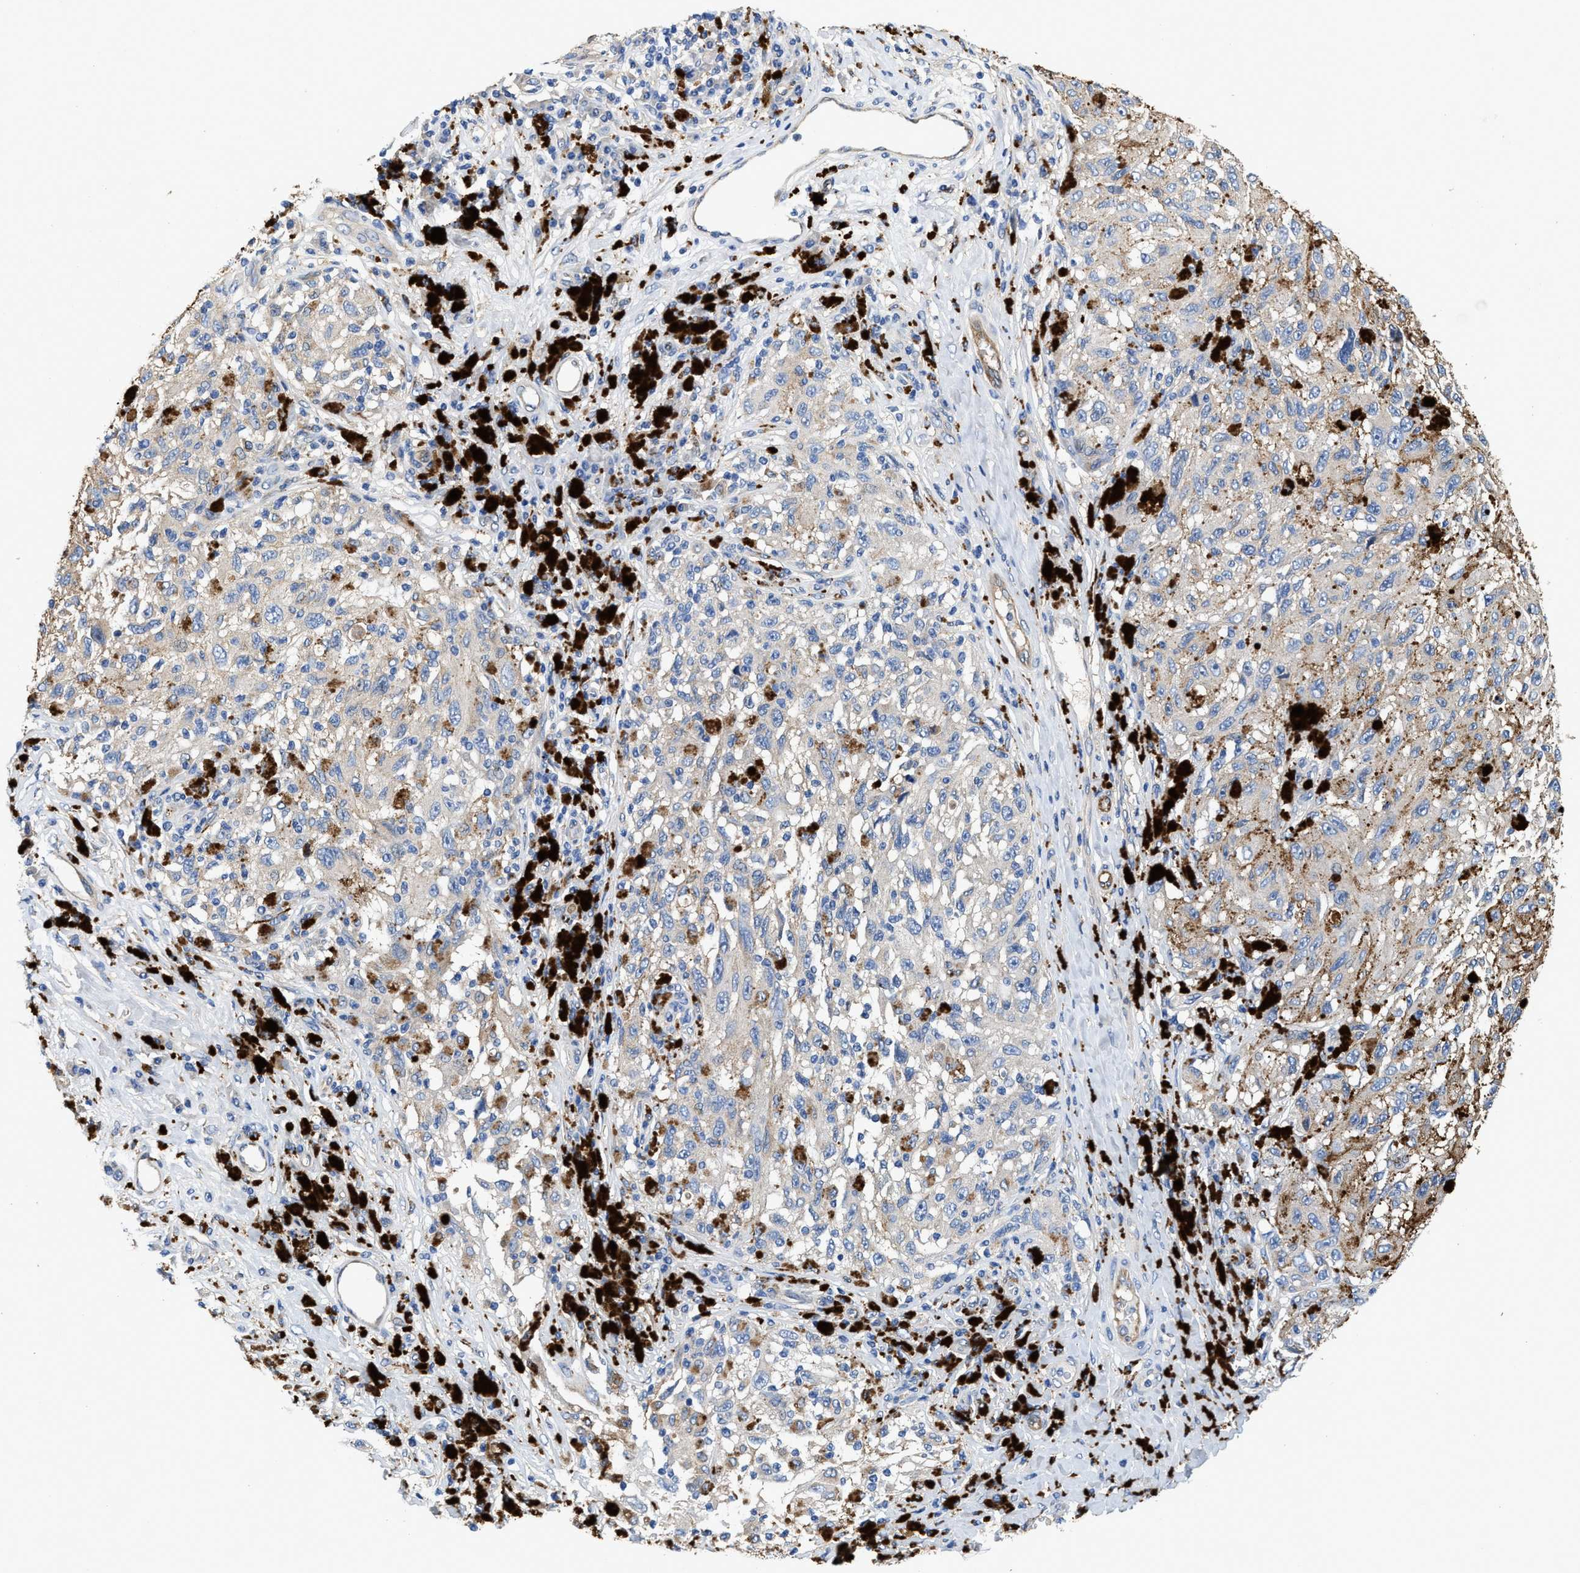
{"staining": {"intensity": "negative", "quantity": "none", "location": "none"}, "tissue": "melanoma", "cell_type": "Tumor cells", "image_type": "cancer", "snomed": [{"axis": "morphology", "description": "Malignant melanoma, NOS"}, {"axis": "topography", "description": "Skin"}], "caption": "Tumor cells are negative for protein expression in human melanoma.", "gene": "PEG10", "patient": {"sex": "female", "age": 73}}